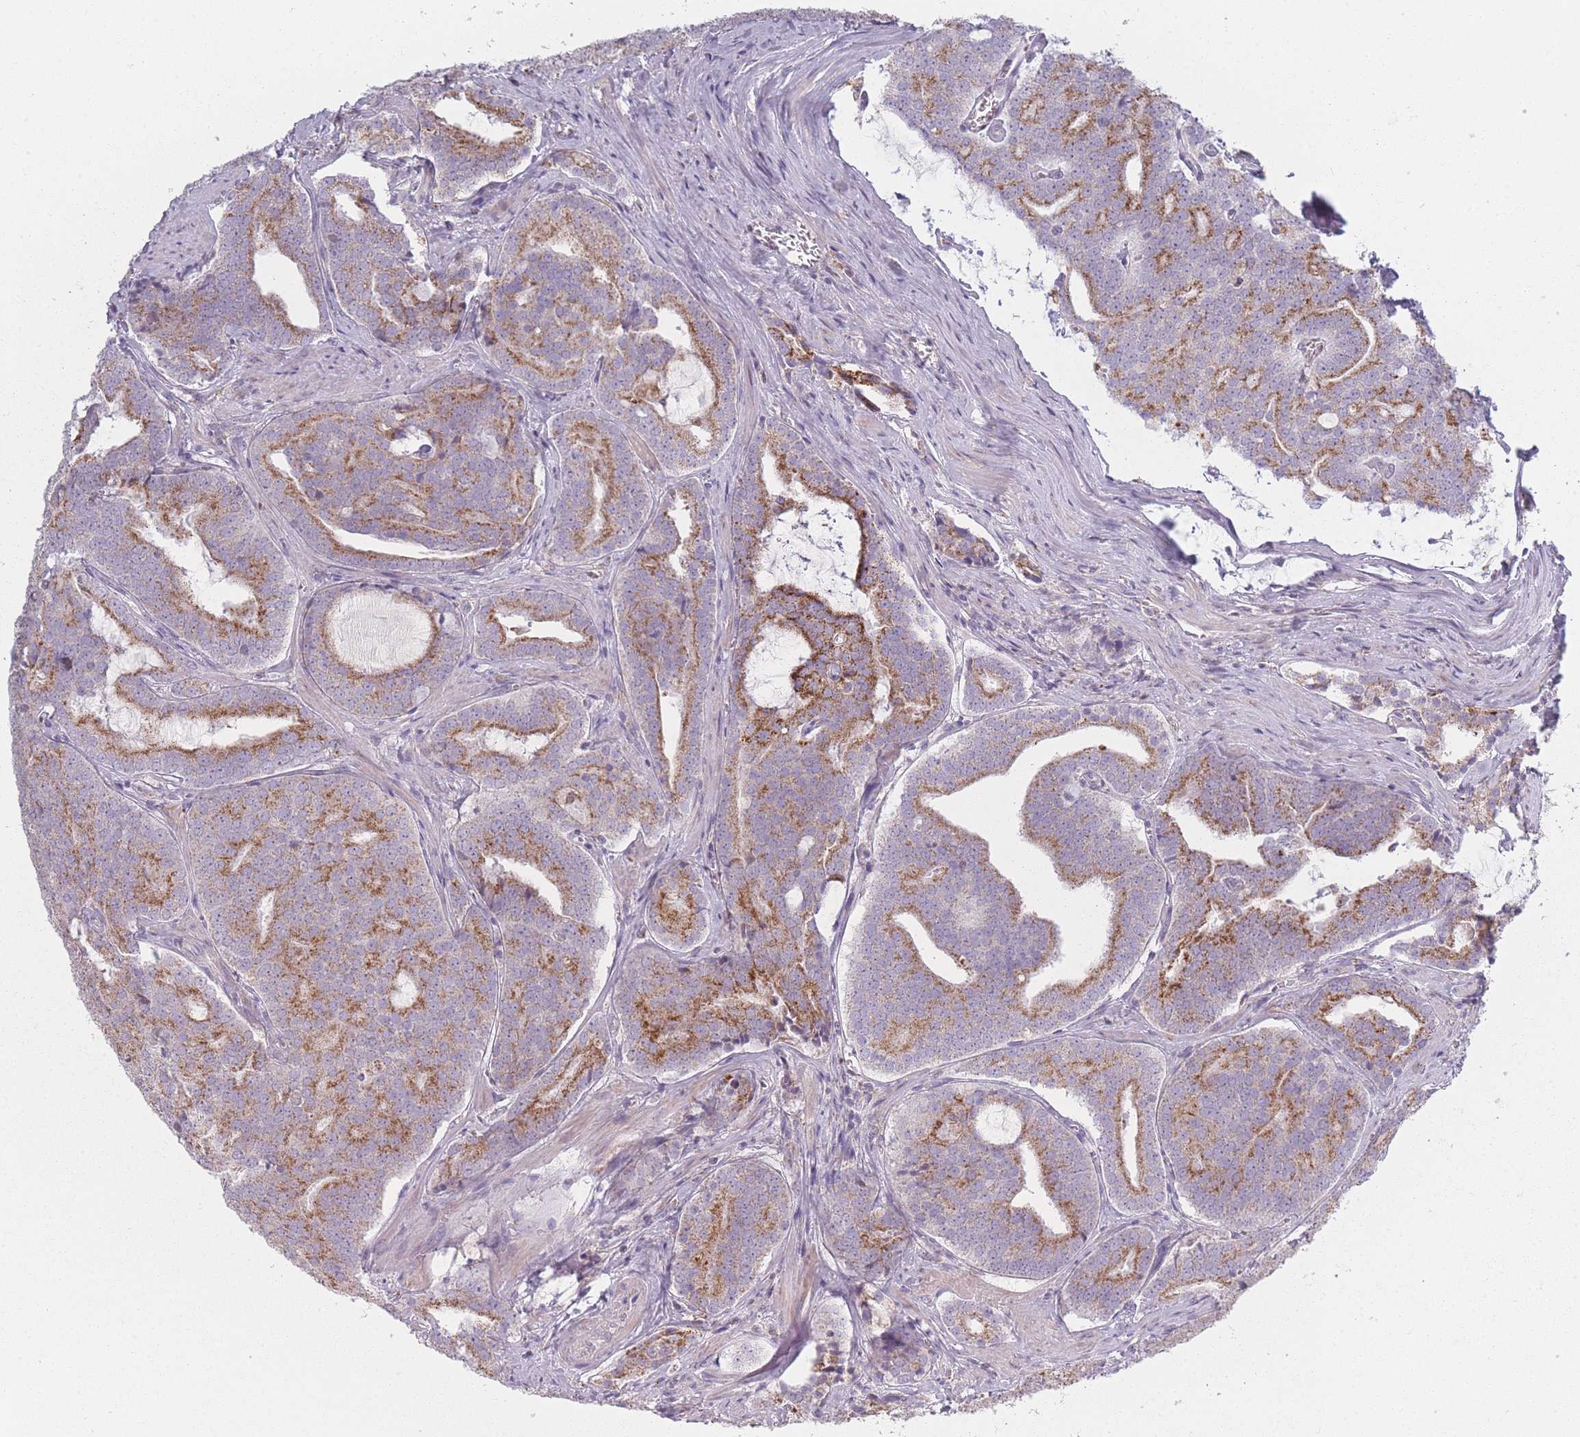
{"staining": {"intensity": "strong", "quantity": "25%-75%", "location": "cytoplasmic/membranous"}, "tissue": "prostate cancer", "cell_type": "Tumor cells", "image_type": "cancer", "snomed": [{"axis": "morphology", "description": "Adenocarcinoma, High grade"}, {"axis": "topography", "description": "Prostate"}], "caption": "Immunohistochemical staining of human prostate high-grade adenocarcinoma shows strong cytoplasmic/membranous protein staining in about 25%-75% of tumor cells.", "gene": "PEX11B", "patient": {"sex": "male", "age": 55}}